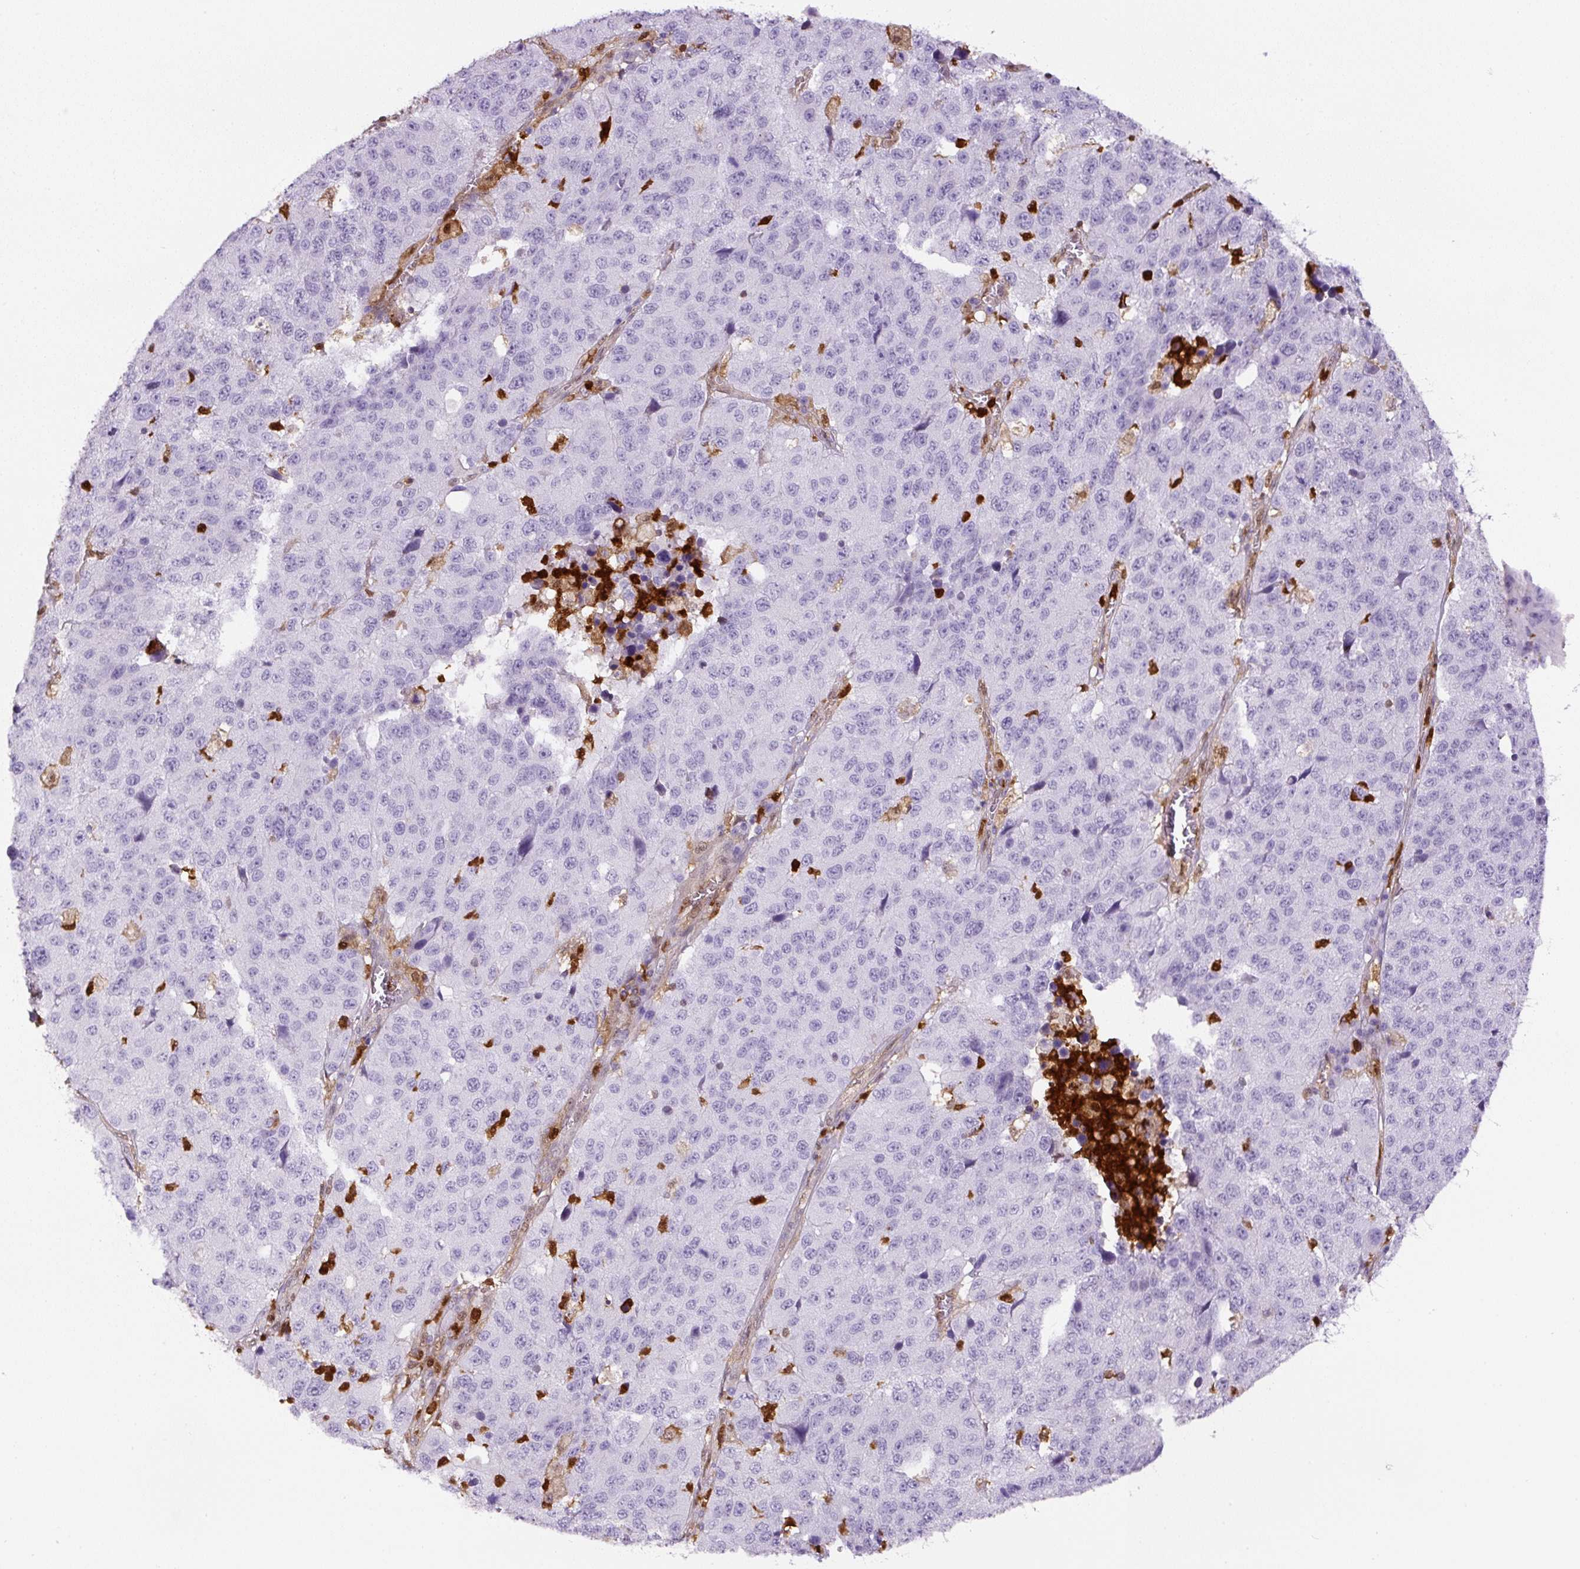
{"staining": {"intensity": "negative", "quantity": "none", "location": "none"}, "tissue": "stomach cancer", "cell_type": "Tumor cells", "image_type": "cancer", "snomed": [{"axis": "morphology", "description": "Adenocarcinoma, NOS"}, {"axis": "topography", "description": "Stomach"}], "caption": "Tumor cells show no significant protein positivity in stomach cancer. (DAB (3,3'-diaminobenzidine) immunohistochemistry visualized using brightfield microscopy, high magnification).", "gene": "ANXA1", "patient": {"sex": "male", "age": 71}}